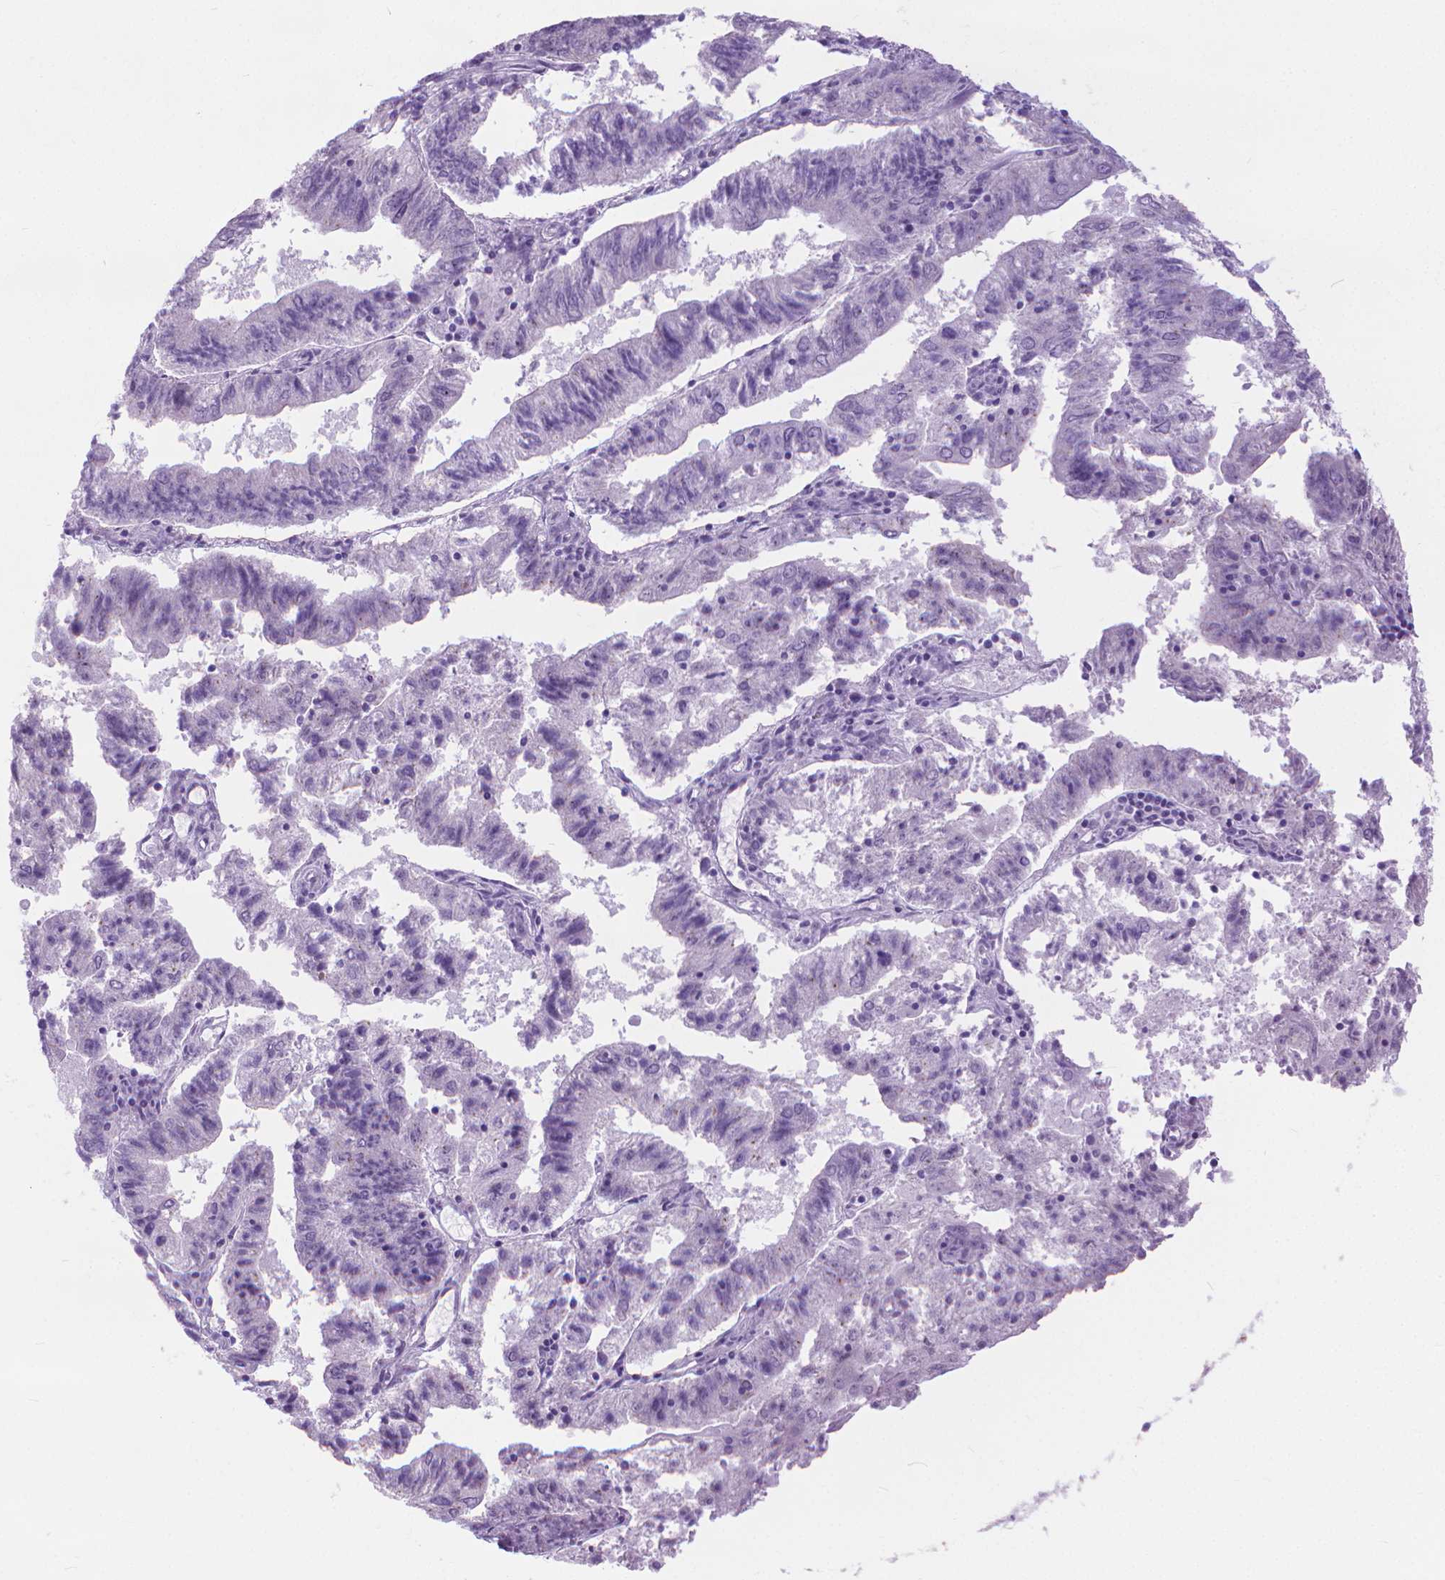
{"staining": {"intensity": "negative", "quantity": "none", "location": "none"}, "tissue": "endometrial cancer", "cell_type": "Tumor cells", "image_type": "cancer", "snomed": [{"axis": "morphology", "description": "Adenocarcinoma, NOS"}, {"axis": "topography", "description": "Endometrium"}], "caption": "Endometrial cancer (adenocarcinoma) stained for a protein using immunohistochemistry displays no staining tumor cells.", "gene": "HTR2B", "patient": {"sex": "female", "age": 82}}